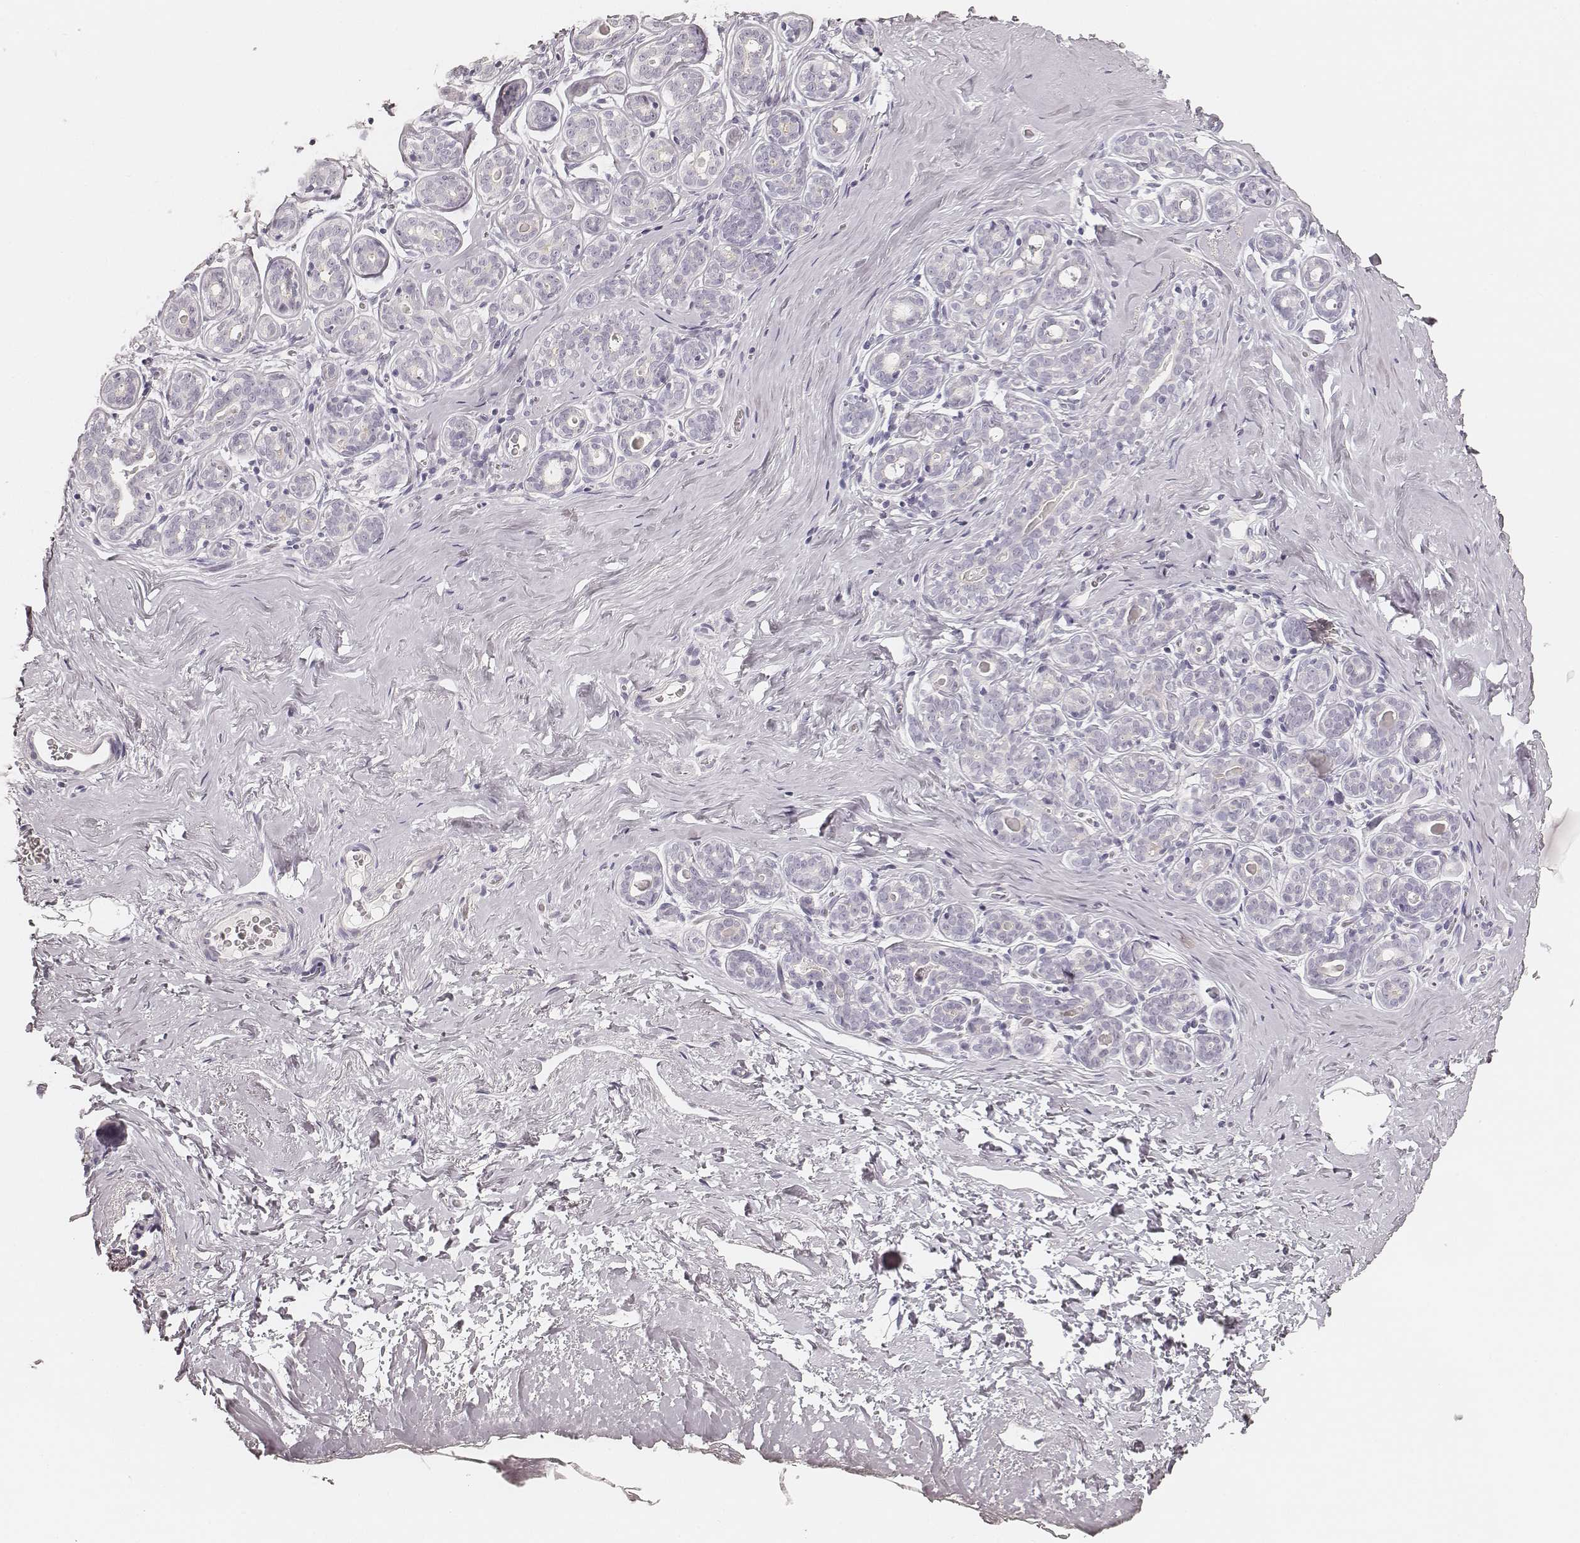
{"staining": {"intensity": "negative", "quantity": "none", "location": "none"}, "tissue": "breast", "cell_type": "Adipocytes", "image_type": "normal", "snomed": [{"axis": "morphology", "description": "Normal tissue, NOS"}, {"axis": "topography", "description": "Skin"}, {"axis": "topography", "description": "Breast"}], "caption": "The micrograph demonstrates no staining of adipocytes in normal breast. The staining was performed using DAB to visualize the protein expression in brown, while the nuclei were stained in blue with hematoxylin (Magnification: 20x).", "gene": "HNF4G", "patient": {"sex": "female", "age": 43}}